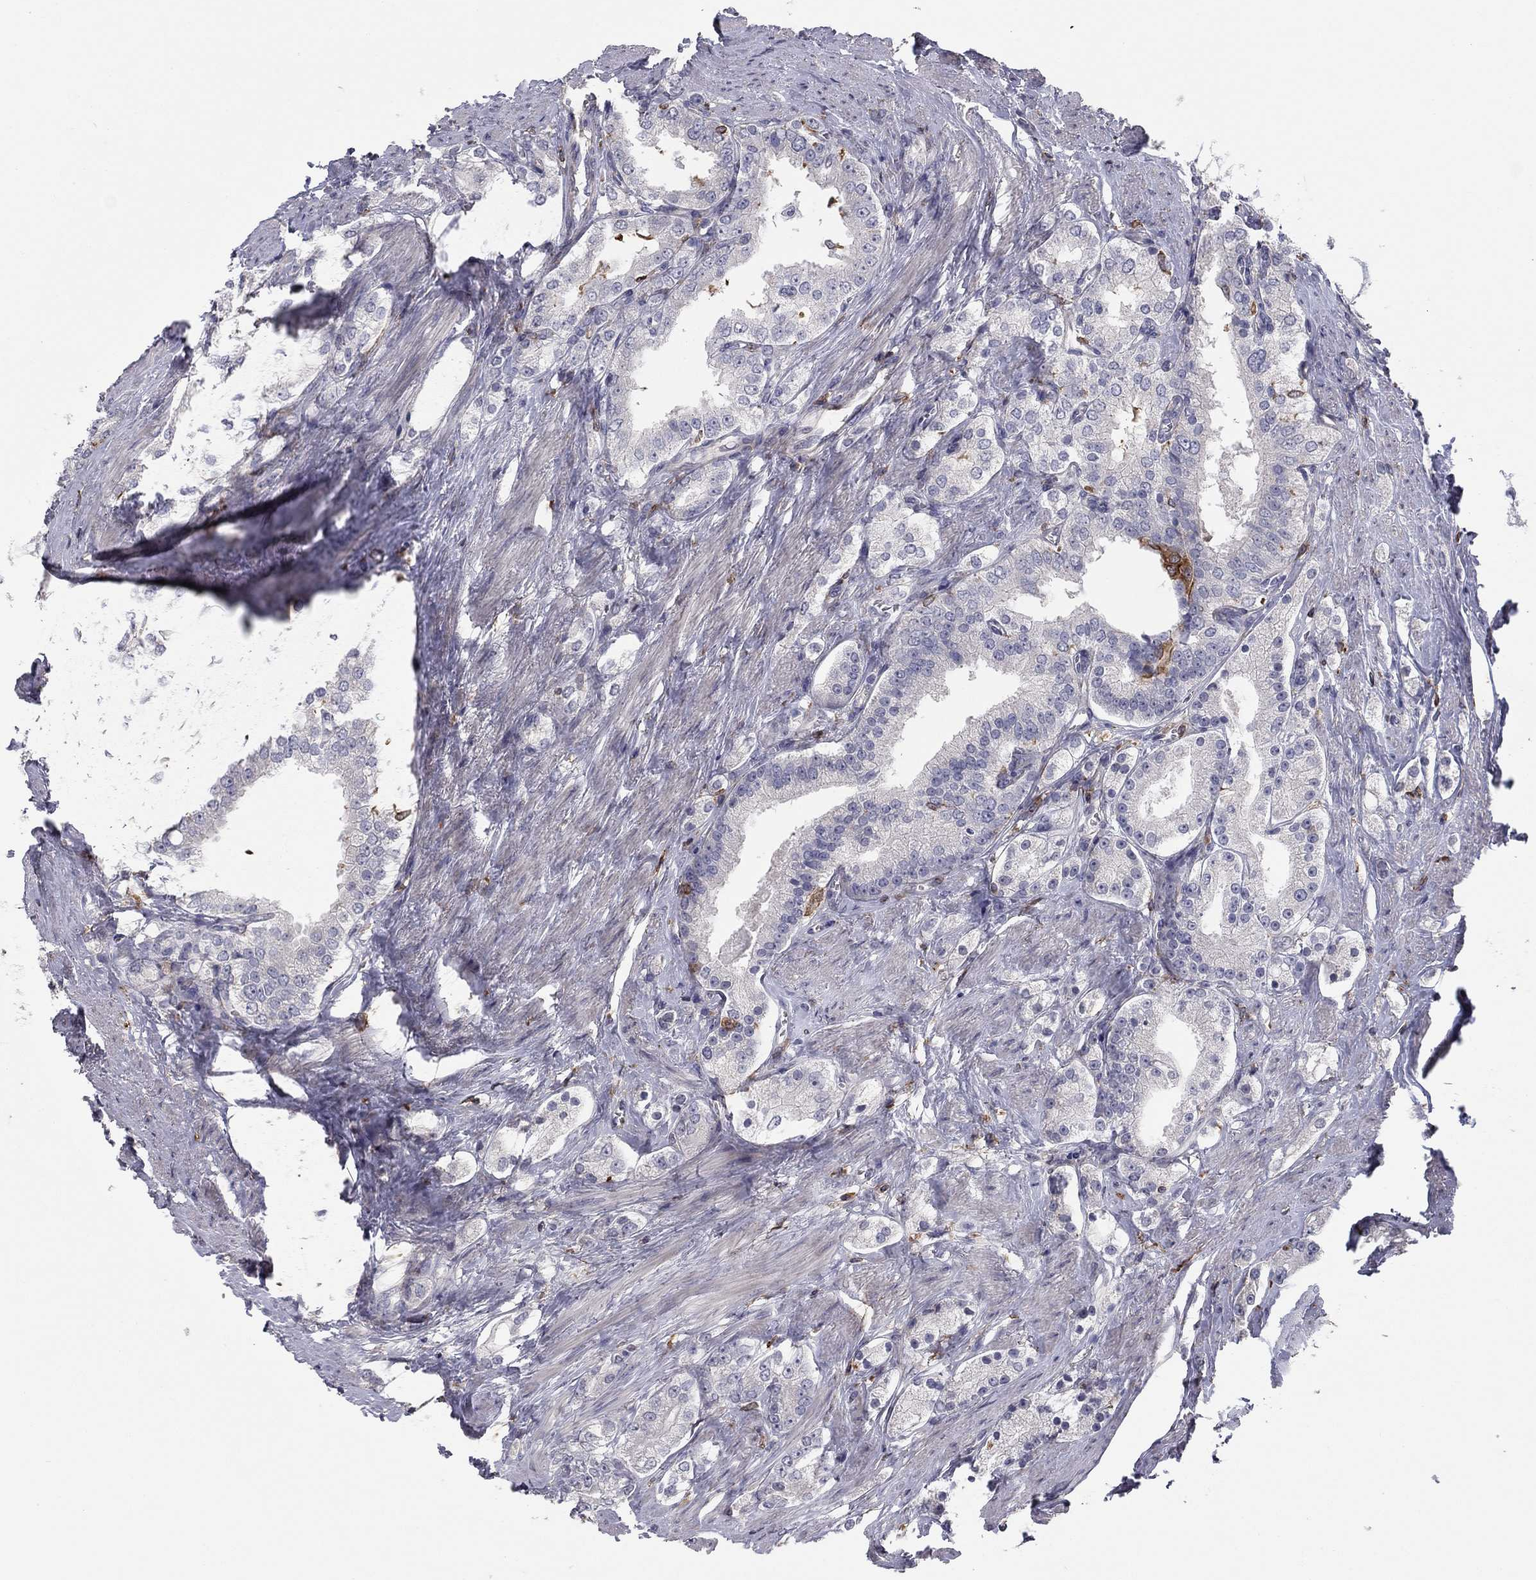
{"staining": {"intensity": "negative", "quantity": "none", "location": "none"}, "tissue": "prostate cancer", "cell_type": "Tumor cells", "image_type": "cancer", "snomed": [{"axis": "morphology", "description": "Adenocarcinoma, NOS"}, {"axis": "topography", "description": "Prostate and seminal vesicle, NOS"}, {"axis": "topography", "description": "Prostate"}], "caption": "High magnification brightfield microscopy of prostate cancer (adenocarcinoma) stained with DAB (brown) and counterstained with hematoxylin (blue): tumor cells show no significant expression. The staining was performed using DAB to visualize the protein expression in brown, while the nuclei were stained in blue with hematoxylin (Magnification: 20x).", "gene": "PLCB2", "patient": {"sex": "male", "age": 67}}